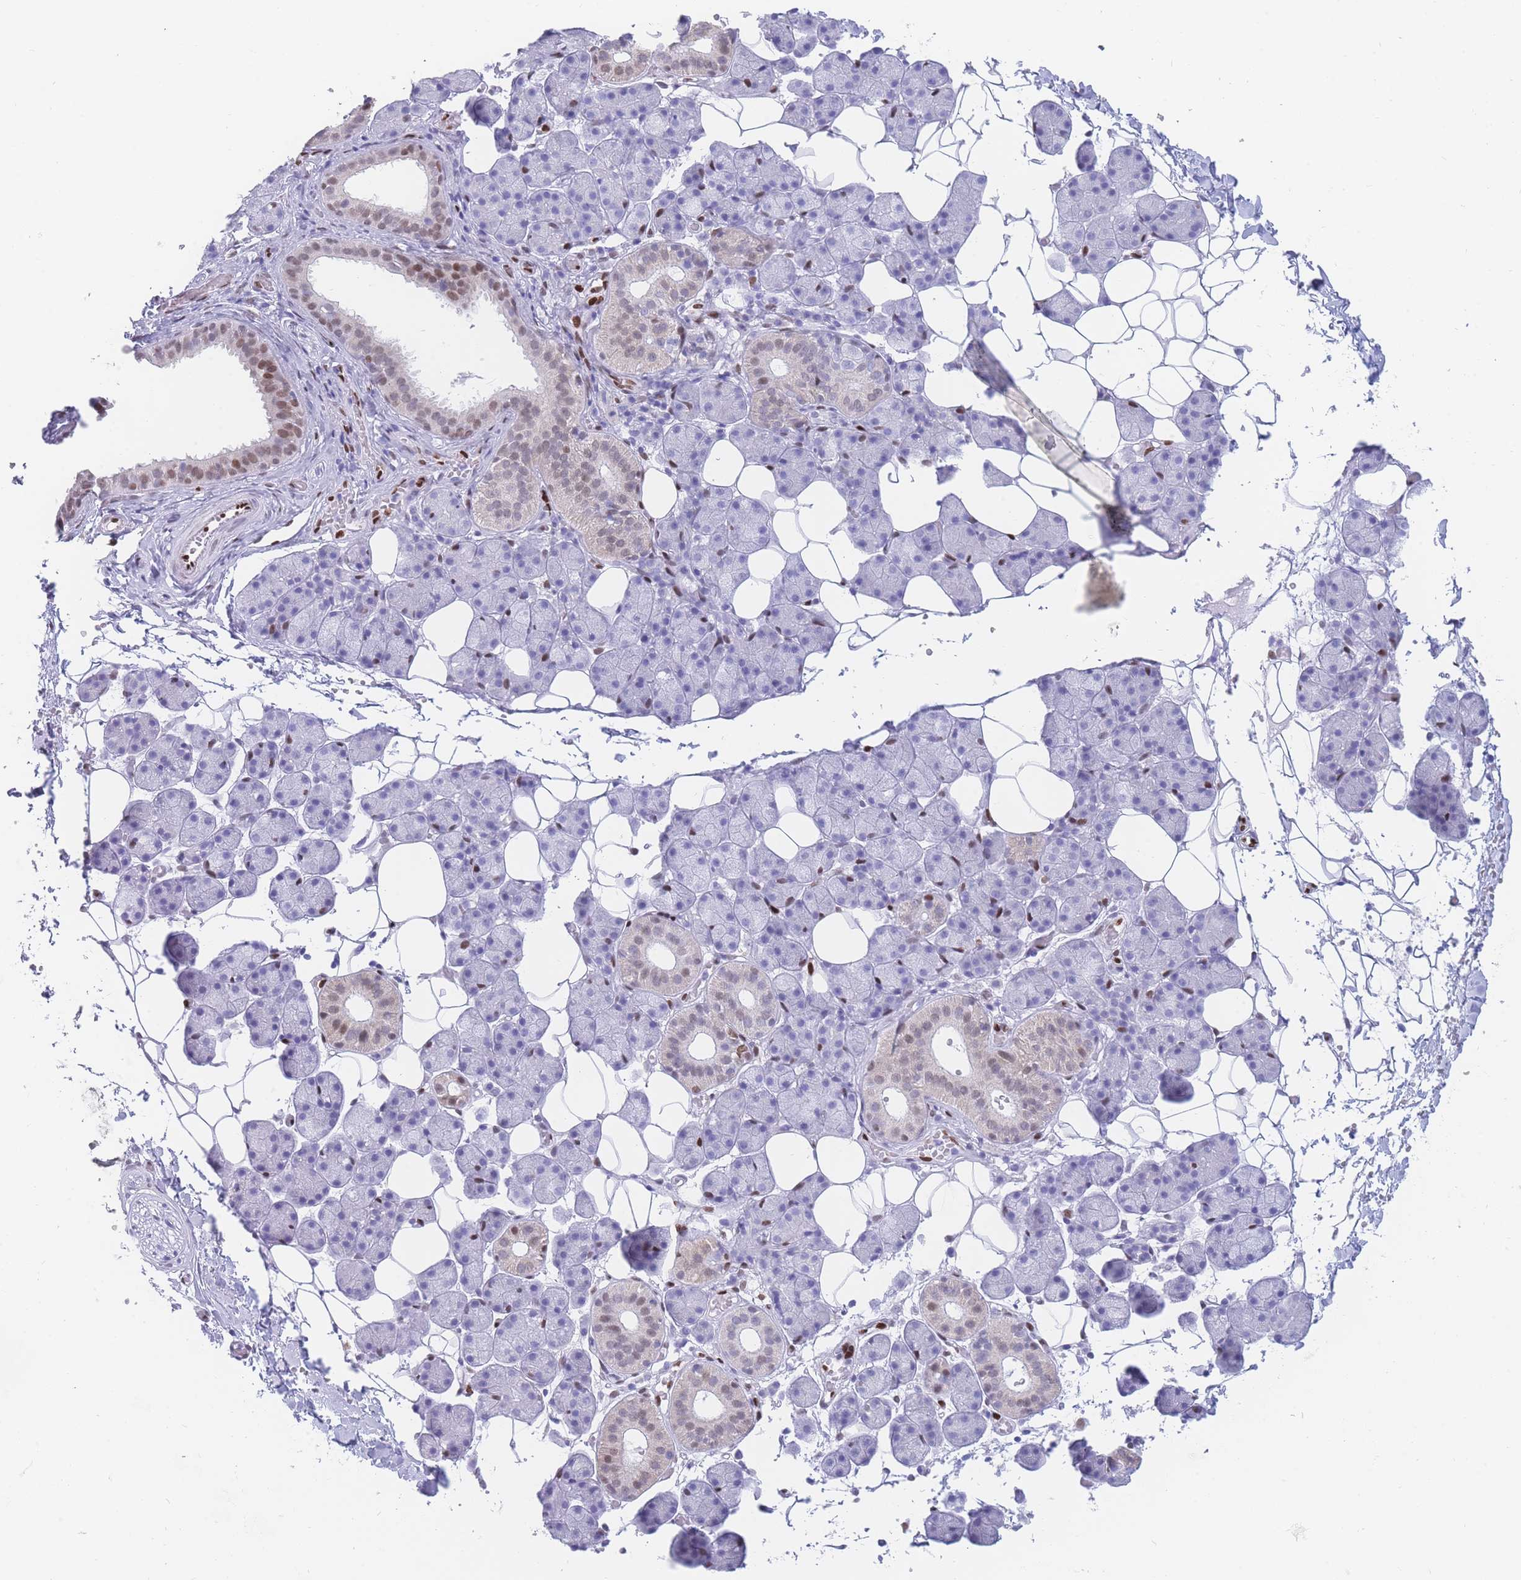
{"staining": {"intensity": "moderate", "quantity": "<25%", "location": "nuclear"}, "tissue": "salivary gland", "cell_type": "Glandular cells", "image_type": "normal", "snomed": [{"axis": "morphology", "description": "Normal tissue, NOS"}, {"axis": "topography", "description": "Salivary gland"}], "caption": "Immunohistochemistry image of benign human salivary gland stained for a protein (brown), which displays low levels of moderate nuclear expression in about <25% of glandular cells.", "gene": "PSMB5", "patient": {"sex": "female", "age": 33}}